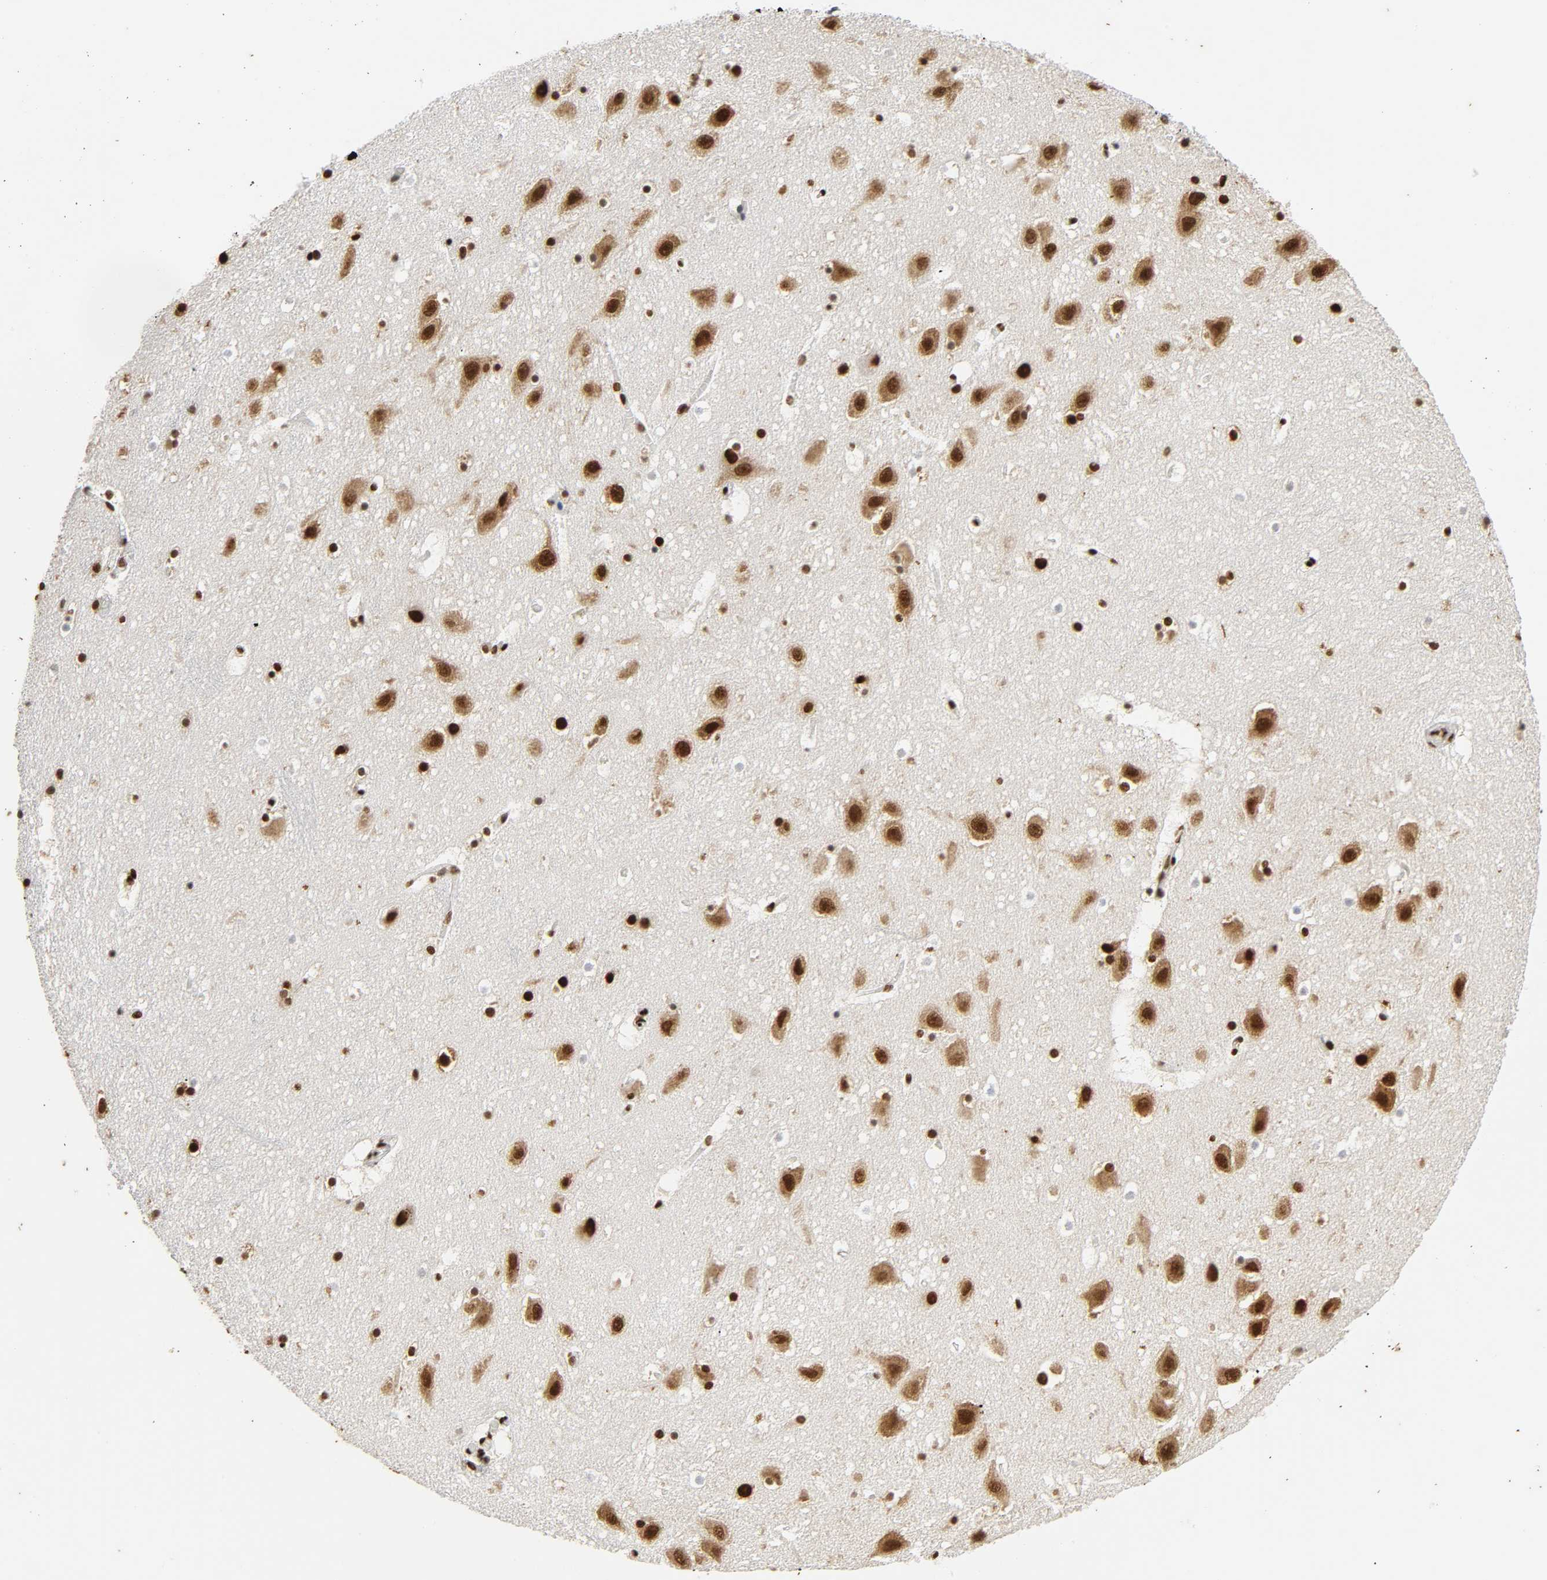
{"staining": {"intensity": "strong", "quantity": ">75%", "location": "nuclear"}, "tissue": "hippocampus", "cell_type": "Glial cells", "image_type": "normal", "snomed": [{"axis": "morphology", "description": "Normal tissue, NOS"}, {"axis": "topography", "description": "Hippocampus"}], "caption": "The photomicrograph displays staining of unremarkable hippocampus, revealing strong nuclear protein staining (brown color) within glial cells. Immunohistochemistry (ihc) stains the protein in brown and the nuclei are stained blue.", "gene": "HNRNPC", "patient": {"sex": "male", "age": 45}}